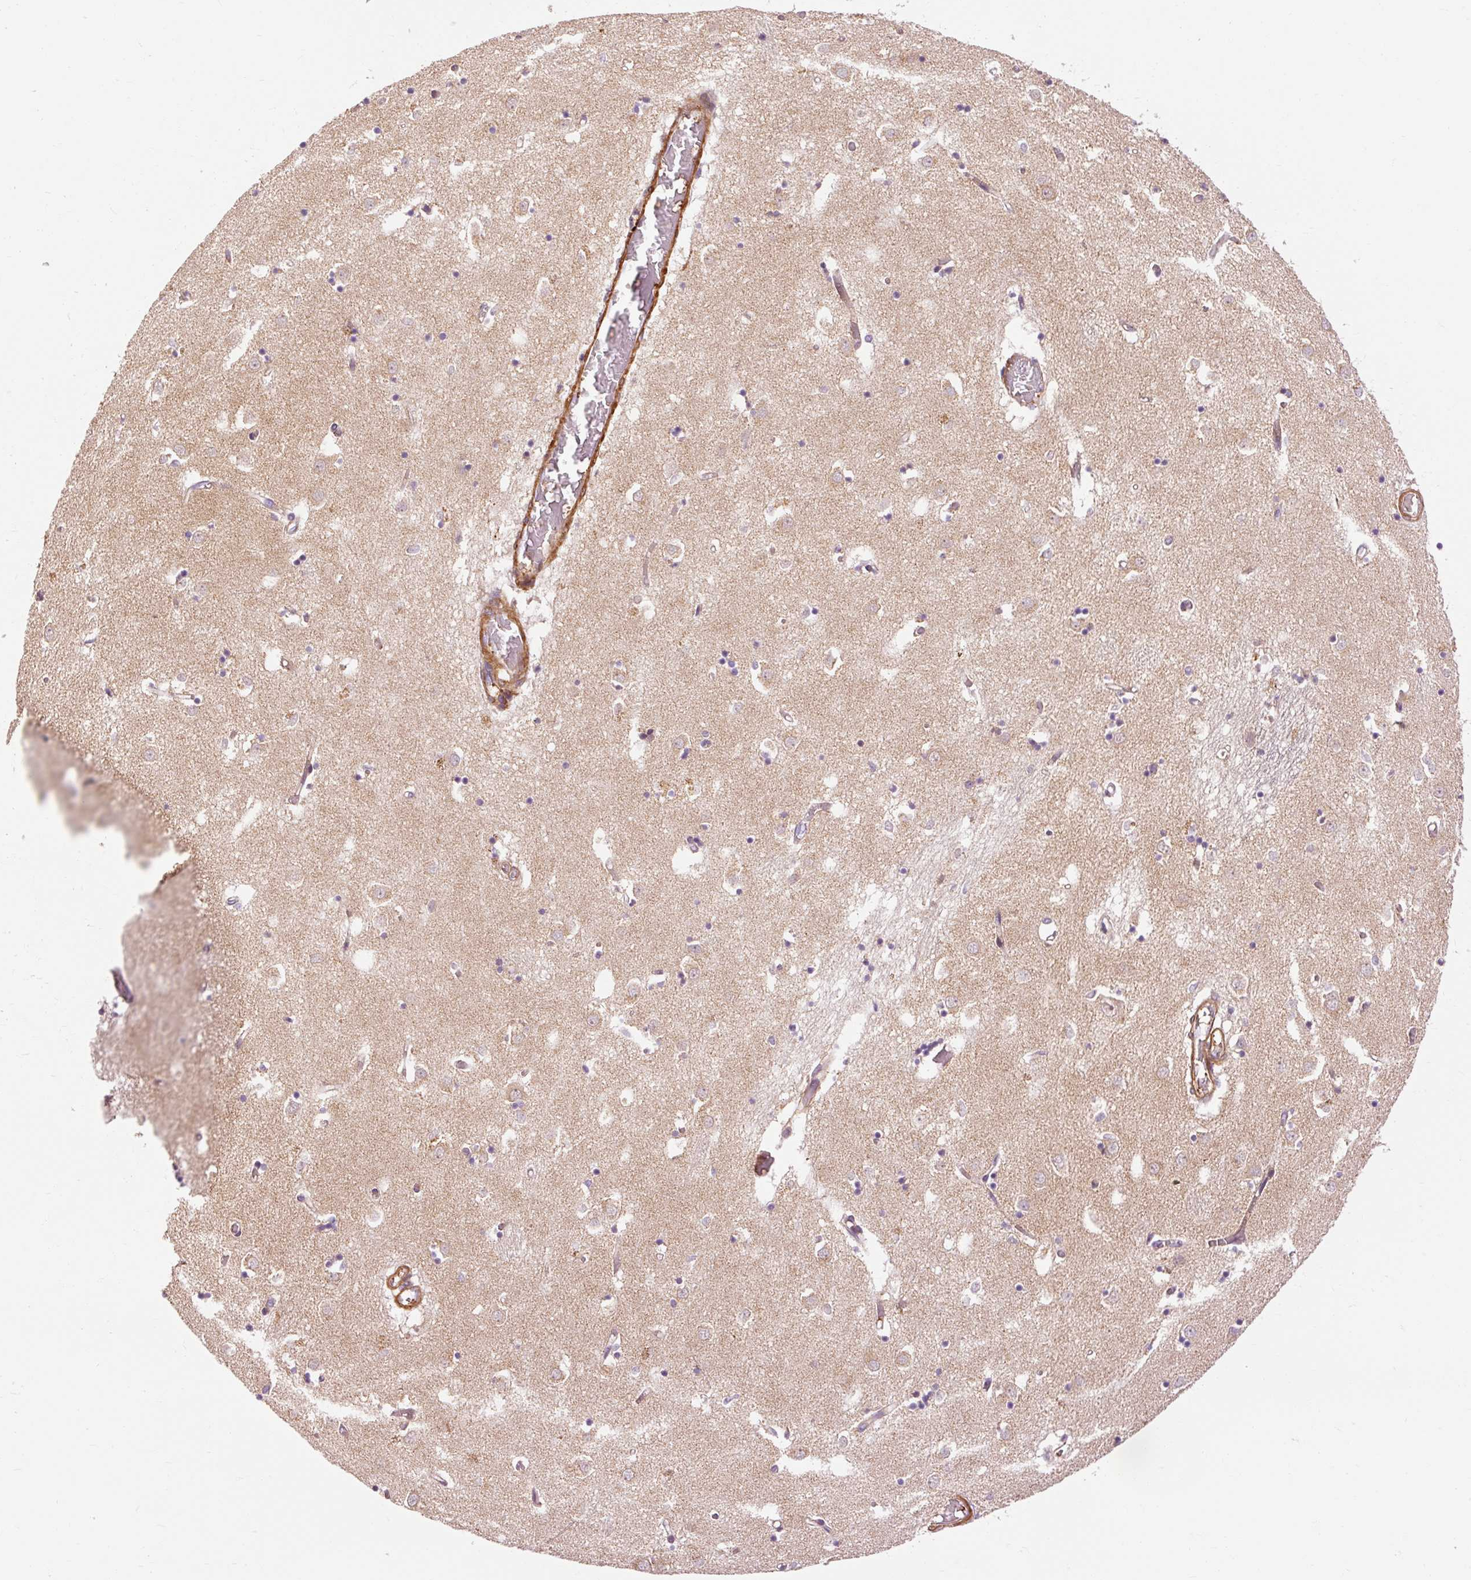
{"staining": {"intensity": "weak", "quantity": "<25%", "location": "cytoplasmic/membranous"}, "tissue": "caudate", "cell_type": "Glial cells", "image_type": "normal", "snomed": [{"axis": "morphology", "description": "Normal tissue, NOS"}, {"axis": "topography", "description": "Lateral ventricle wall"}], "caption": "Caudate stained for a protein using immunohistochemistry (IHC) demonstrates no expression glial cells.", "gene": "RIPOR3", "patient": {"sex": "male", "age": 70}}